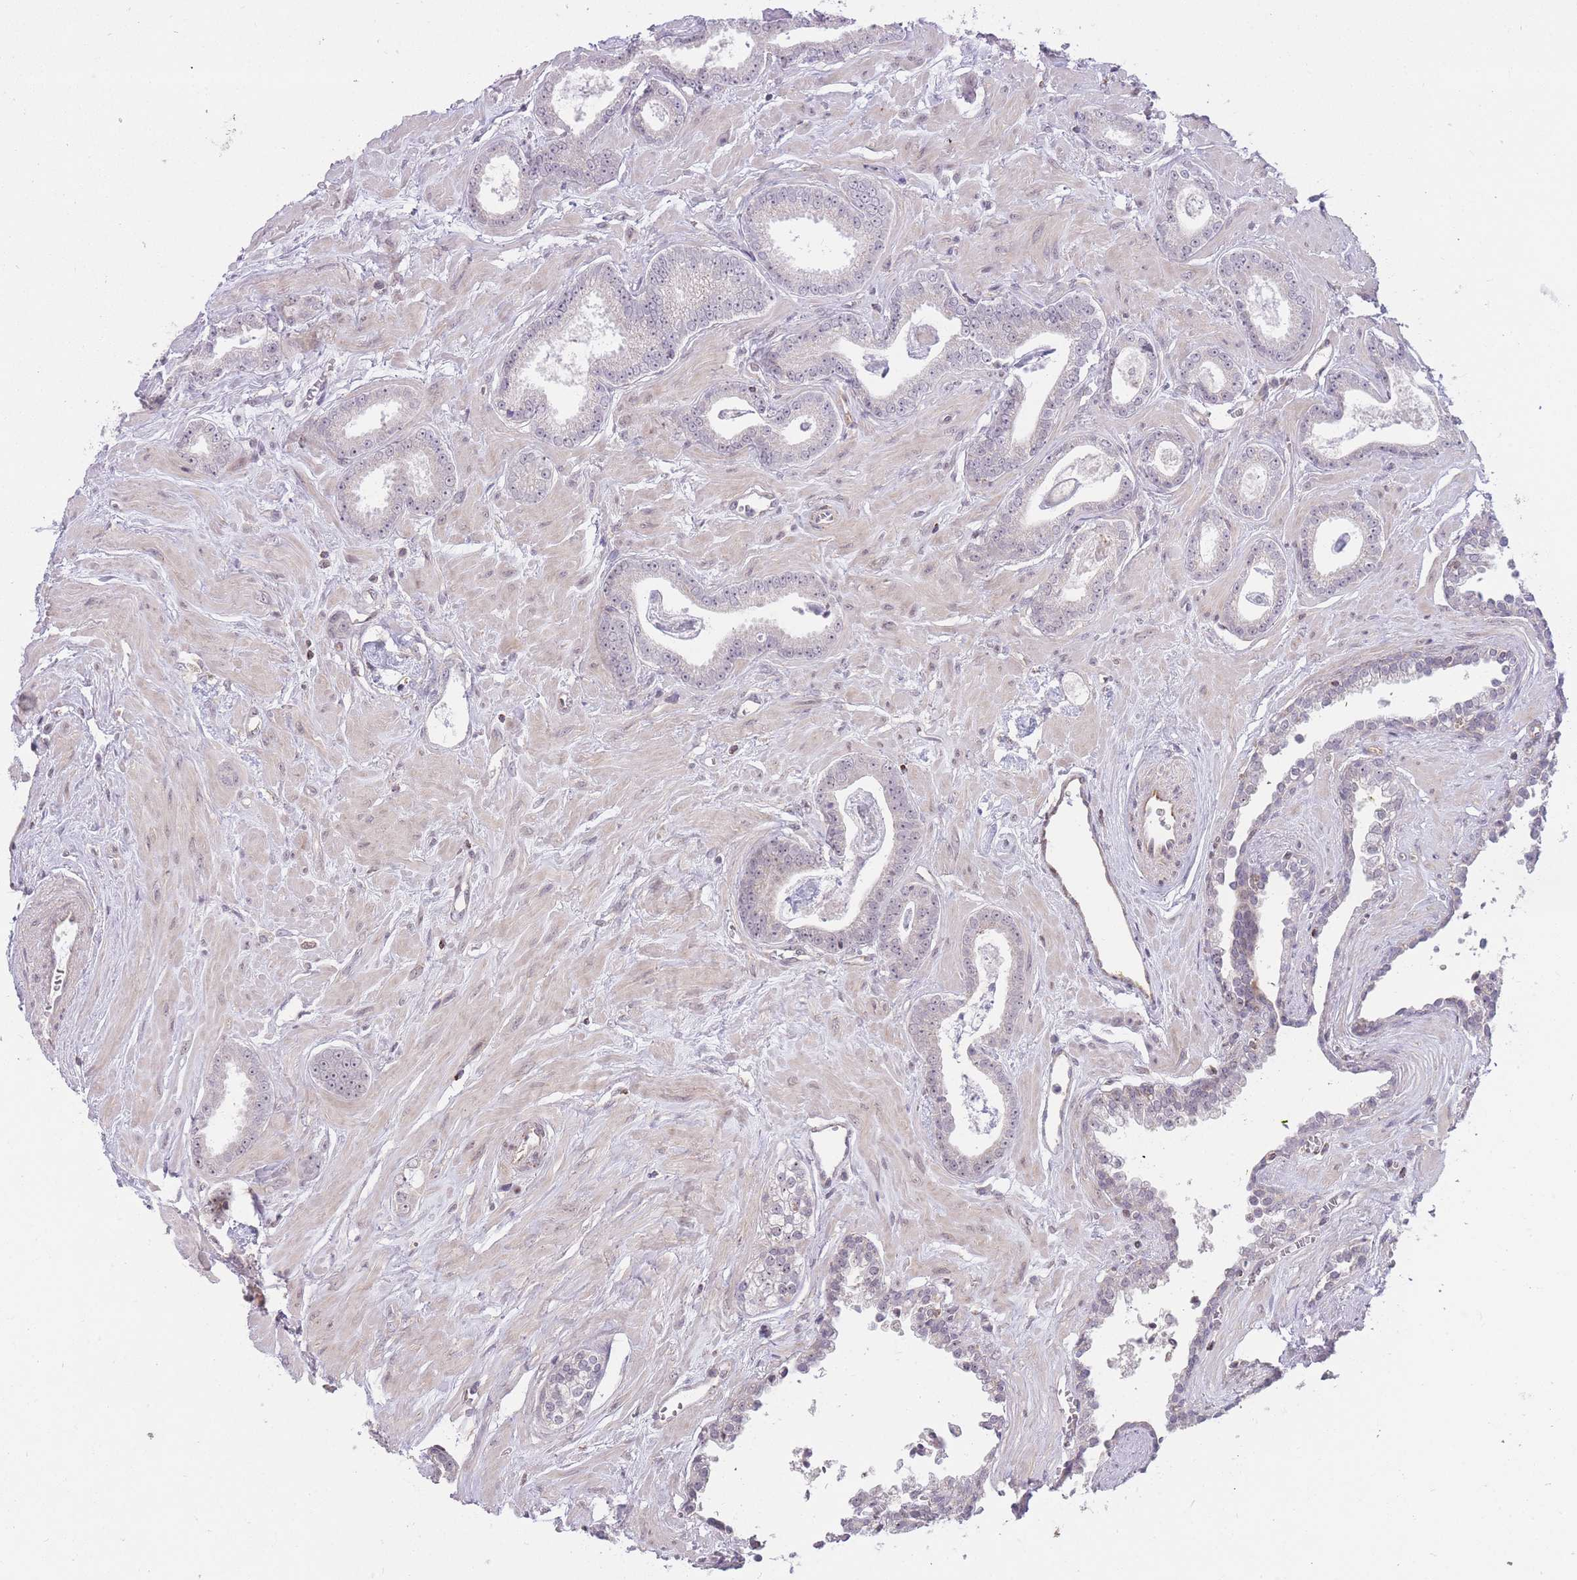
{"staining": {"intensity": "negative", "quantity": "none", "location": "none"}, "tissue": "prostate cancer", "cell_type": "Tumor cells", "image_type": "cancer", "snomed": [{"axis": "morphology", "description": "Adenocarcinoma, Low grade"}, {"axis": "topography", "description": "Prostate"}], "caption": "Immunohistochemistry (IHC) micrograph of human adenocarcinoma (low-grade) (prostate) stained for a protein (brown), which exhibits no expression in tumor cells.", "gene": "DPYSL4", "patient": {"sex": "male", "age": 60}}